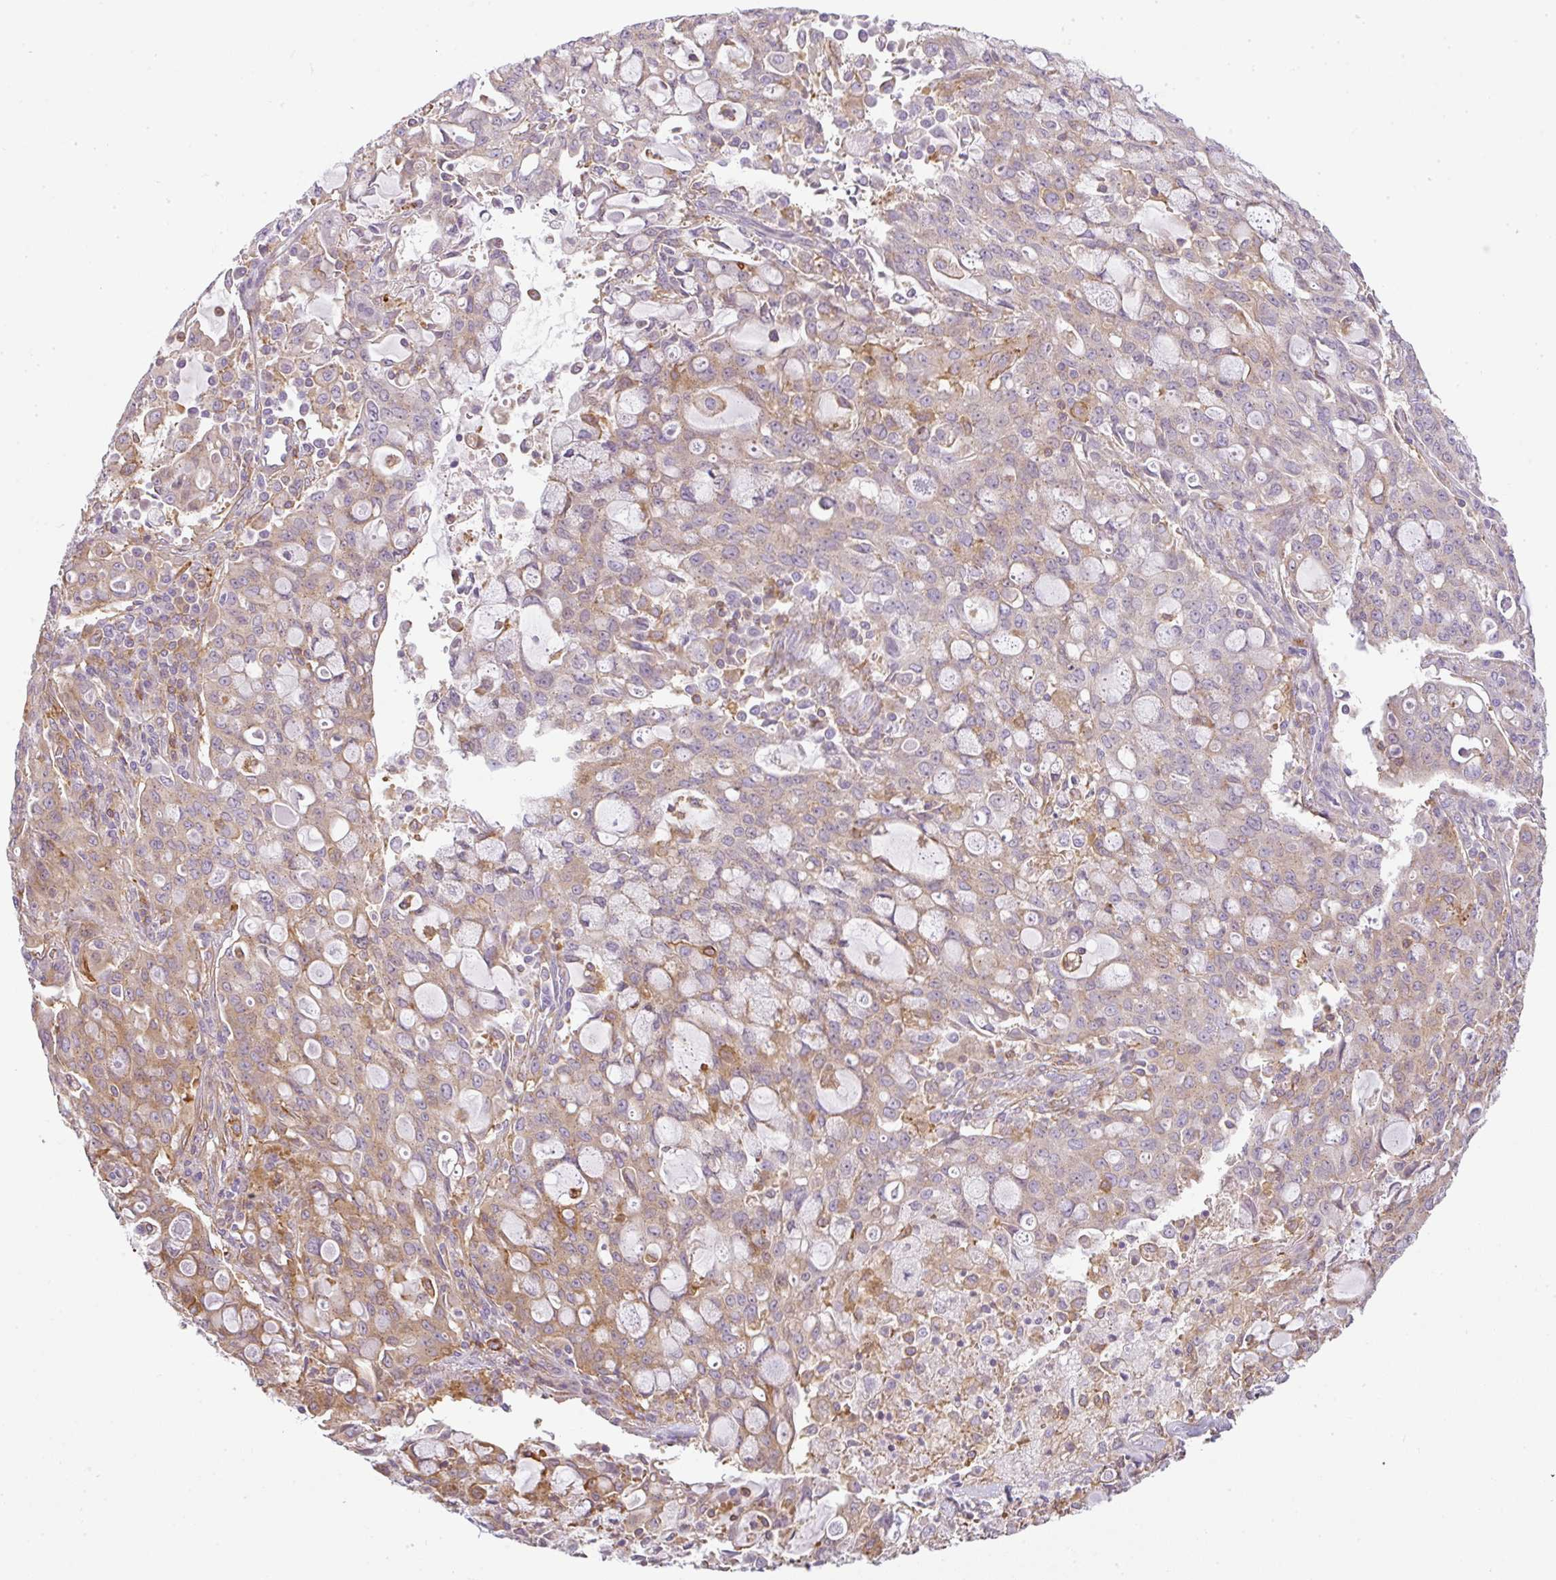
{"staining": {"intensity": "moderate", "quantity": "25%-75%", "location": "cytoplasmic/membranous"}, "tissue": "lung cancer", "cell_type": "Tumor cells", "image_type": "cancer", "snomed": [{"axis": "morphology", "description": "Adenocarcinoma, NOS"}, {"axis": "topography", "description": "Lung"}], "caption": "Lung cancer (adenocarcinoma) tissue exhibits moderate cytoplasmic/membranous expression in approximately 25%-75% of tumor cells, visualized by immunohistochemistry.", "gene": "SULF1", "patient": {"sex": "female", "age": 44}}